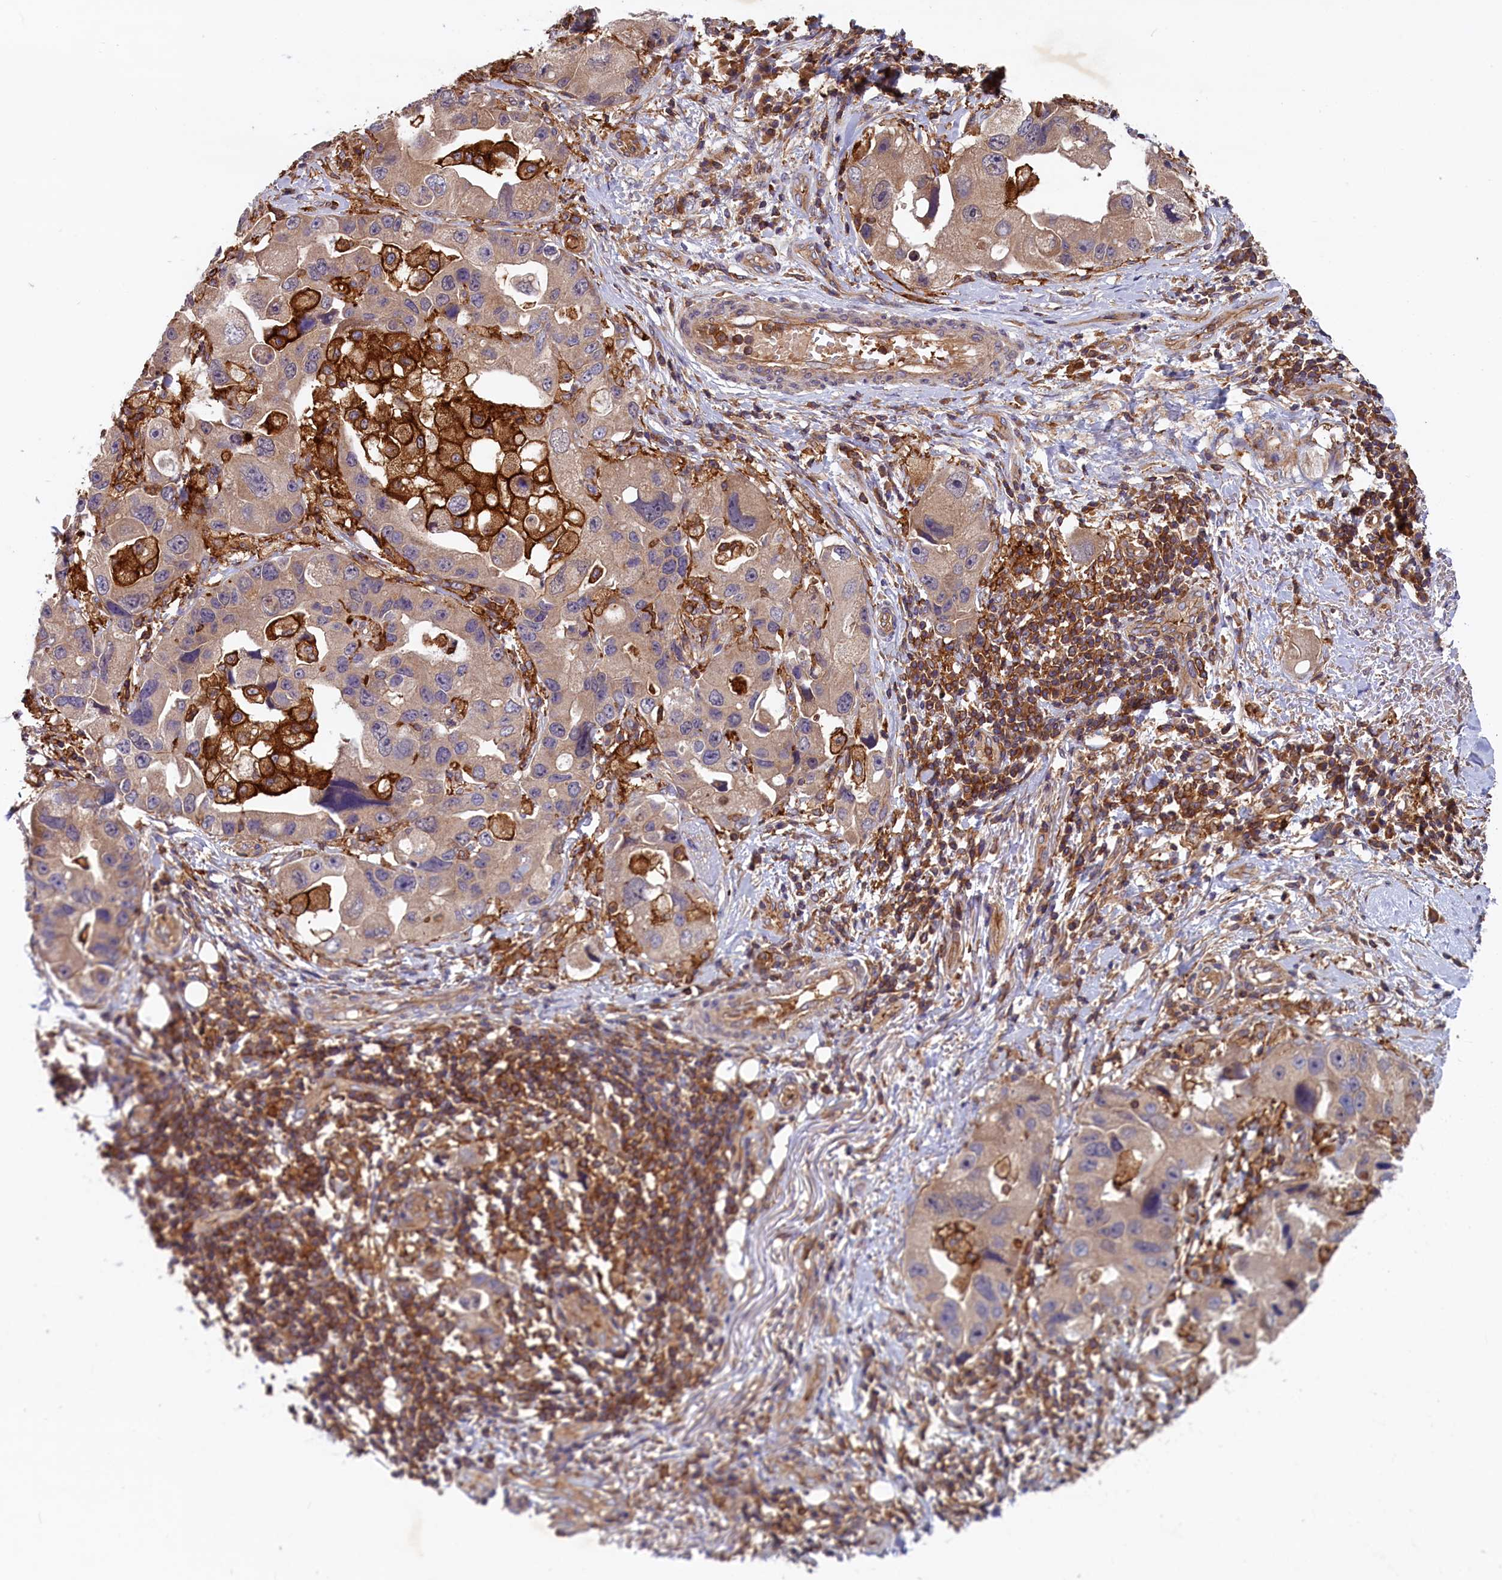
{"staining": {"intensity": "weak", "quantity": "25%-75%", "location": "cytoplasmic/membranous"}, "tissue": "lung cancer", "cell_type": "Tumor cells", "image_type": "cancer", "snomed": [{"axis": "morphology", "description": "Adenocarcinoma, NOS"}, {"axis": "topography", "description": "Lung"}], "caption": "Lung cancer (adenocarcinoma) tissue demonstrates weak cytoplasmic/membranous positivity in approximately 25%-75% of tumor cells", "gene": "MYO9B", "patient": {"sex": "female", "age": 54}}